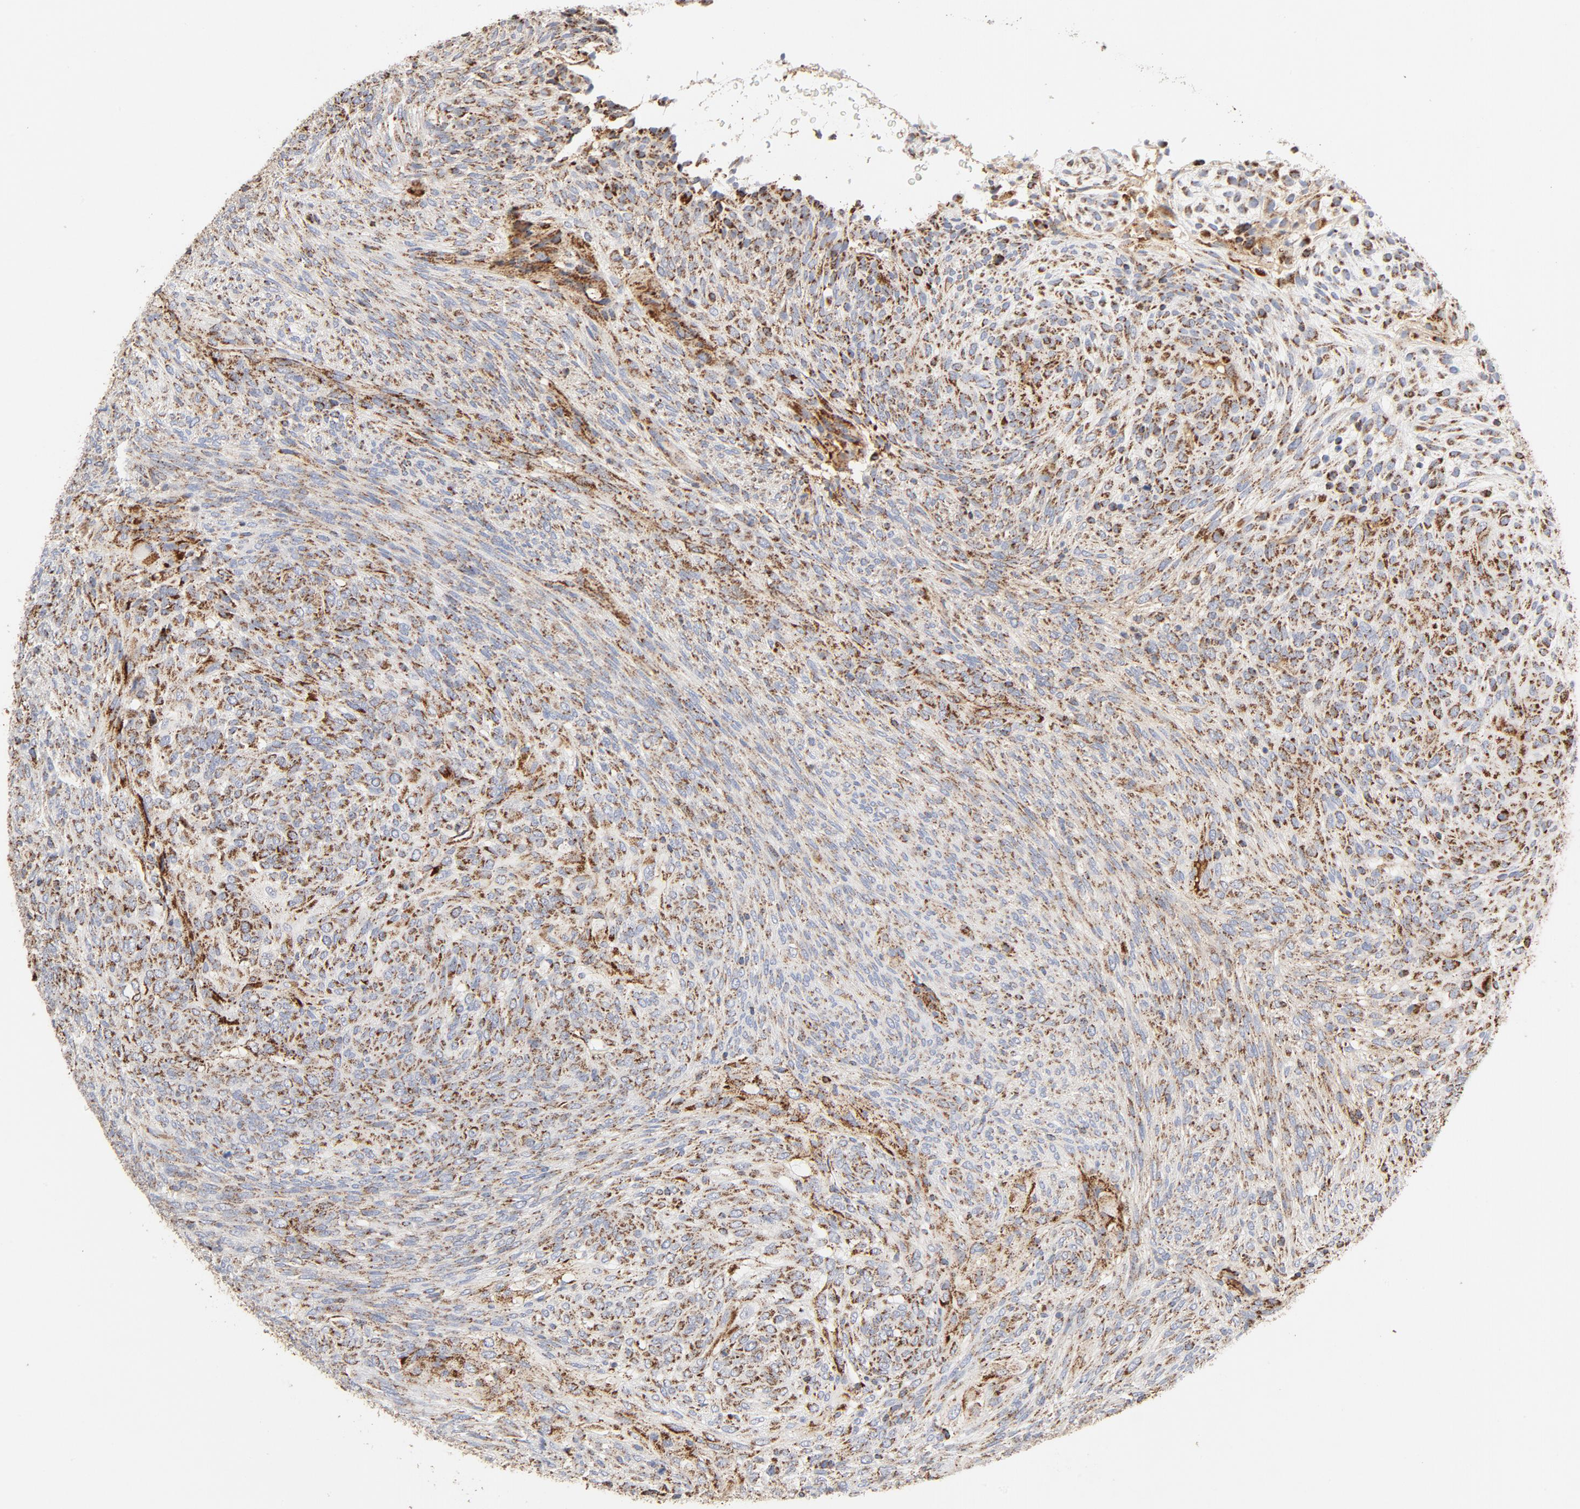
{"staining": {"intensity": "strong", "quantity": ">75%", "location": "cytoplasmic/membranous"}, "tissue": "glioma", "cell_type": "Tumor cells", "image_type": "cancer", "snomed": [{"axis": "morphology", "description": "Glioma, malignant, High grade"}, {"axis": "topography", "description": "Cerebral cortex"}], "caption": "Tumor cells exhibit high levels of strong cytoplasmic/membranous staining in about >75% of cells in glioma.", "gene": "PCNX4", "patient": {"sex": "female", "age": 55}}